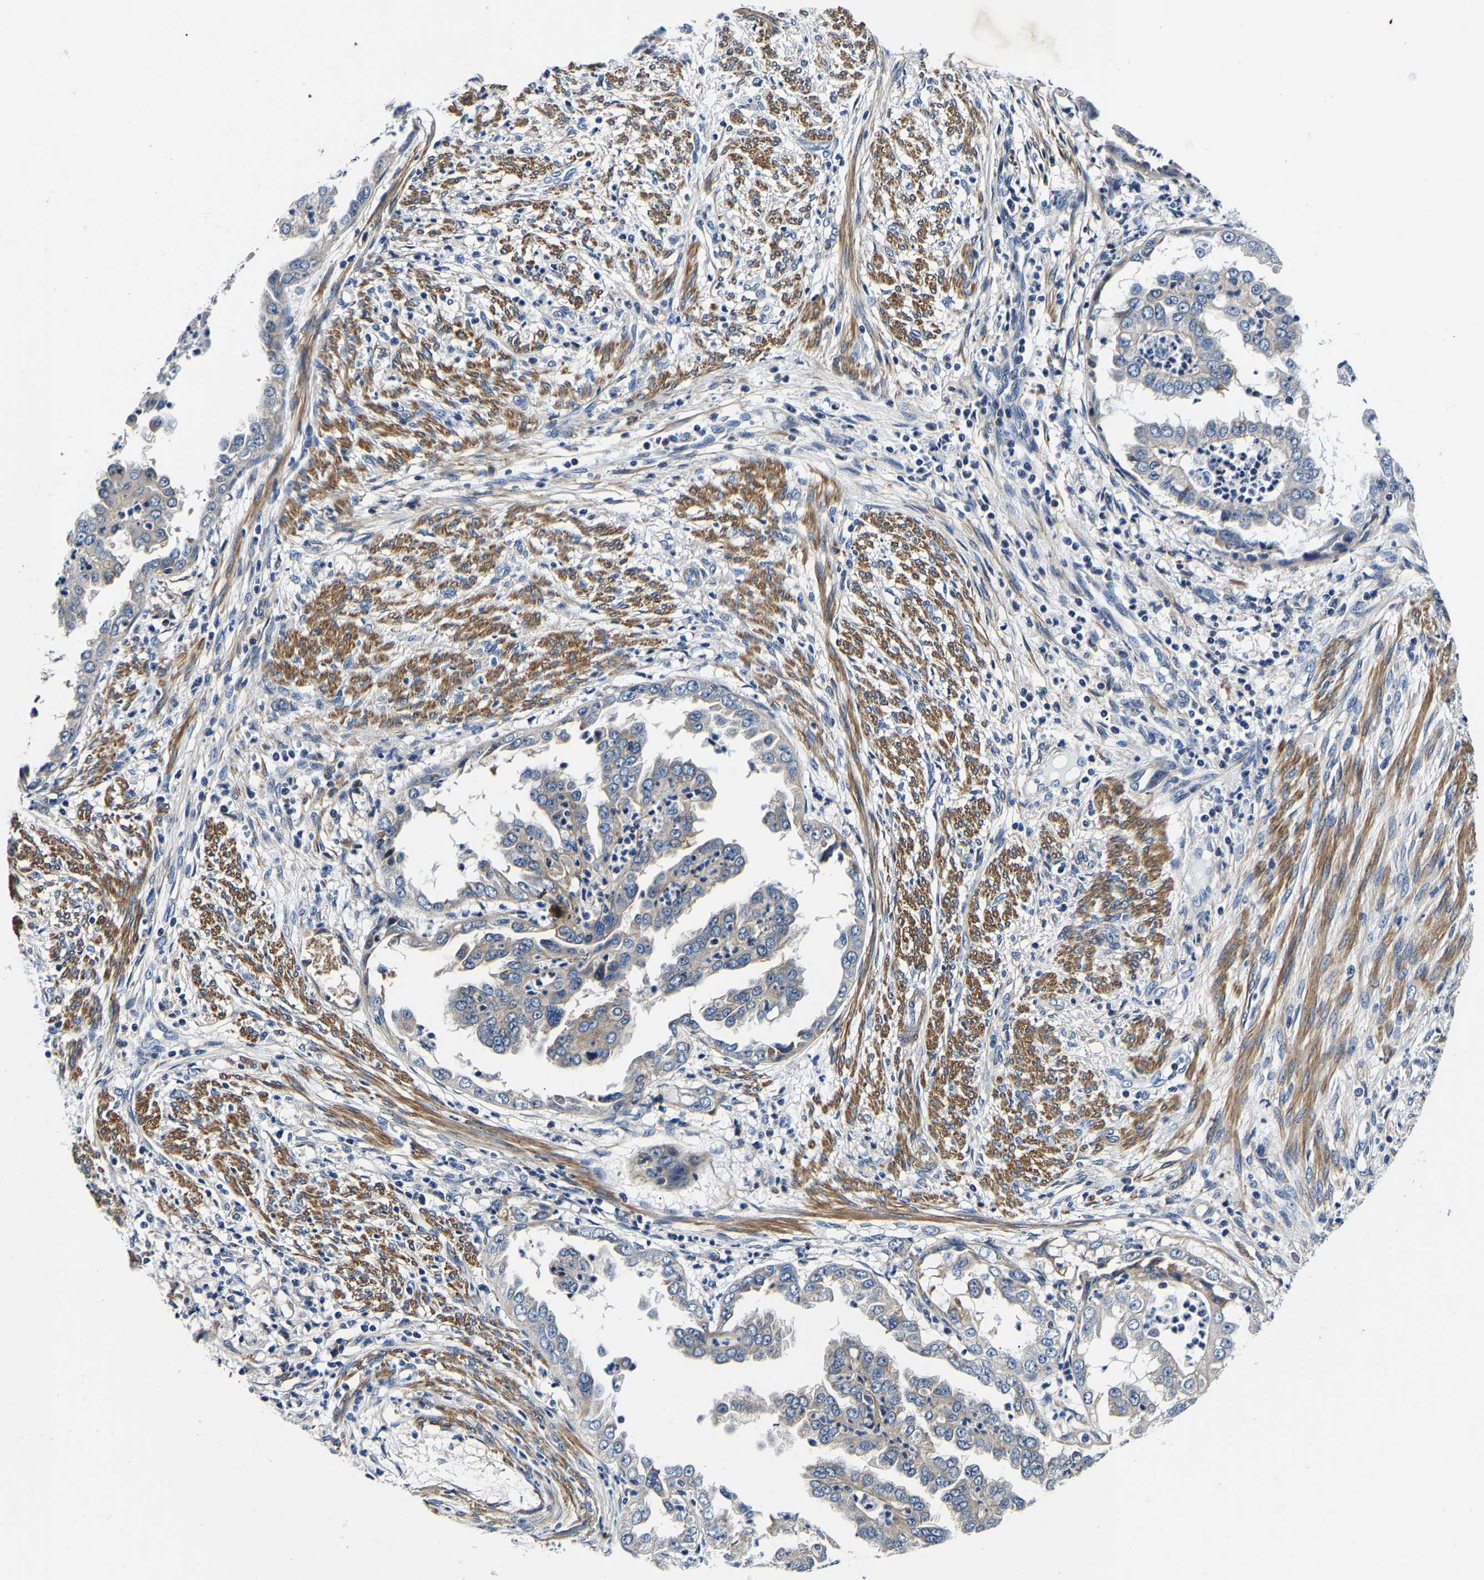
{"staining": {"intensity": "moderate", "quantity": "25%-75%", "location": "cytoplasmic/membranous"}, "tissue": "endometrial cancer", "cell_type": "Tumor cells", "image_type": "cancer", "snomed": [{"axis": "morphology", "description": "Adenocarcinoma, NOS"}, {"axis": "topography", "description": "Endometrium"}], "caption": "Moderate cytoplasmic/membranous positivity is seen in approximately 25%-75% of tumor cells in endometrial cancer.", "gene": "KCTD17", "patient": {"sex": "female", "age": 85}}